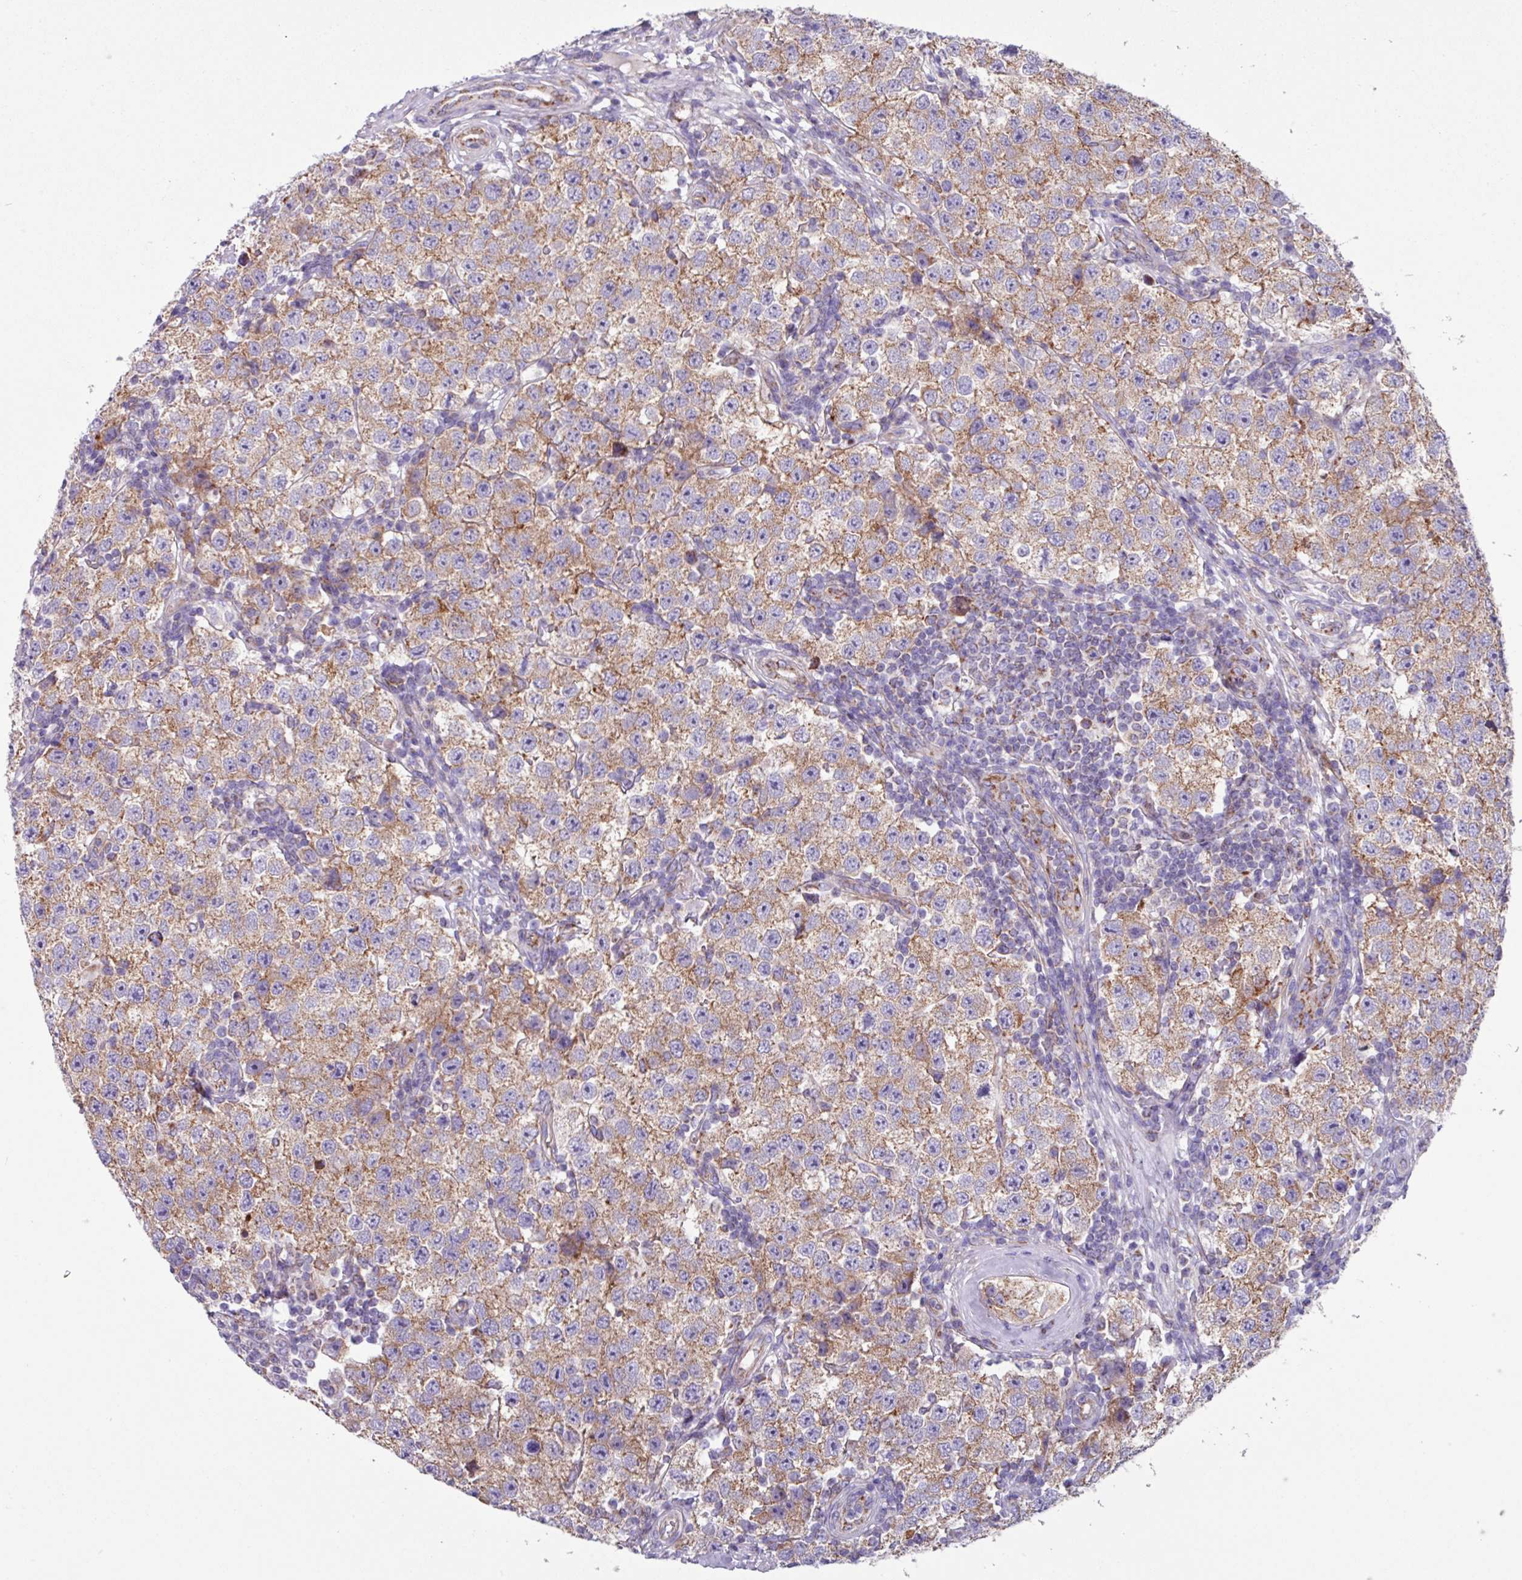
{"staining": {"intensity": "moderate", "quantity": ">75%", "location": "cytoplasmic/membranous"}, "tissue": "testis cancer", "cell_type": "Tumor cells", "image_type": "cancer", "snomed": [{"axis": "morphology", "description": "Seminoma, NOS"}, {"axis": "topography", "description": "Testis"}], "caption": "An IHC micrograph of tumor tissue is shown. Protein staining in brown shows moderate cytoplasmic/membranous positivity in testis cancer within tumor cells.", "gene": "OTULIN", "patient": {"sex": "male", "age": 34}}